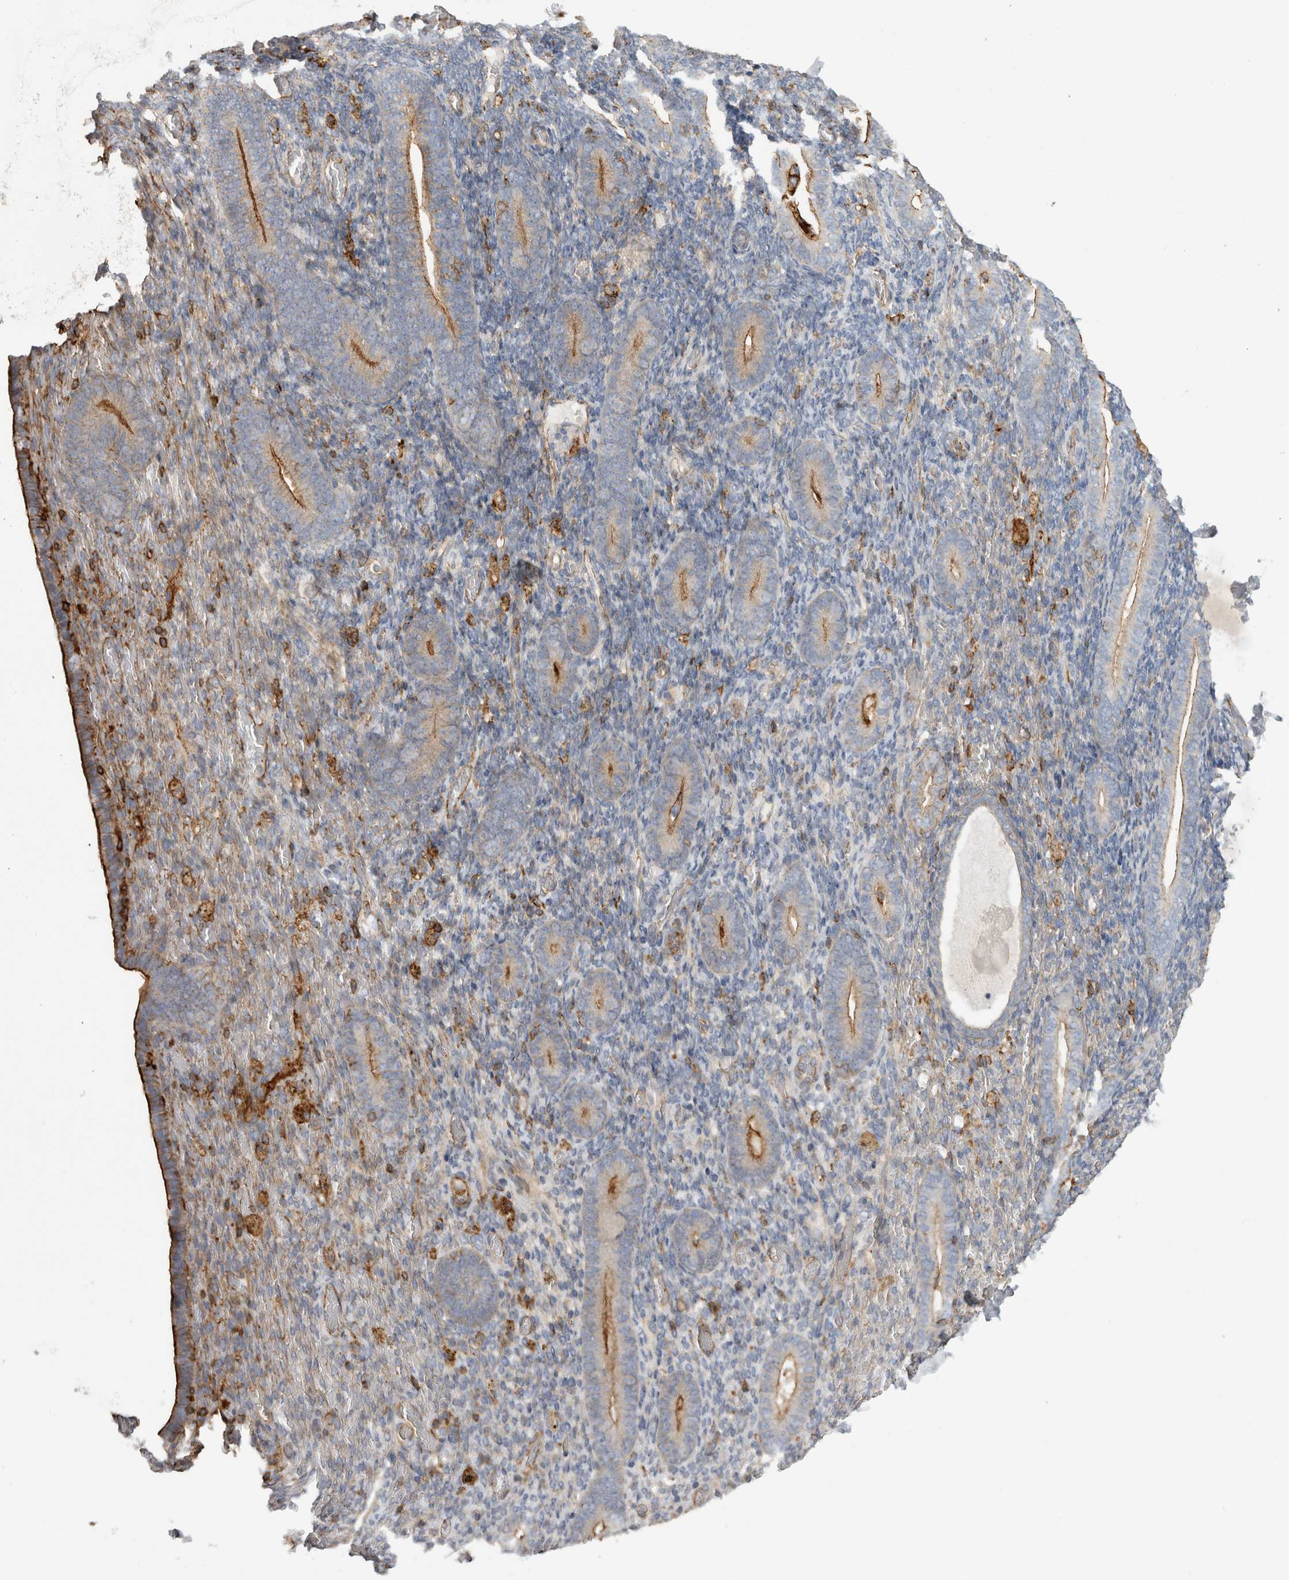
{"staining": {"intensity": "negative", "quantity": "none", "location": "none"}, "tissue": "endometrium", "cell_type": "Cells in endometrial stroma", "image_type": "normal", "snomed": [{"axis": "morphology", "description": "Normal tissue, NOS"}, {"axis": "topography", "description": "Endometrium"}], "caption": "Photomicrograph shows no protein positivity in cells in endometrial stroma of normal endometrium.", "gene": "GPER1", "patient": {"sex": "female", "age": 51}}